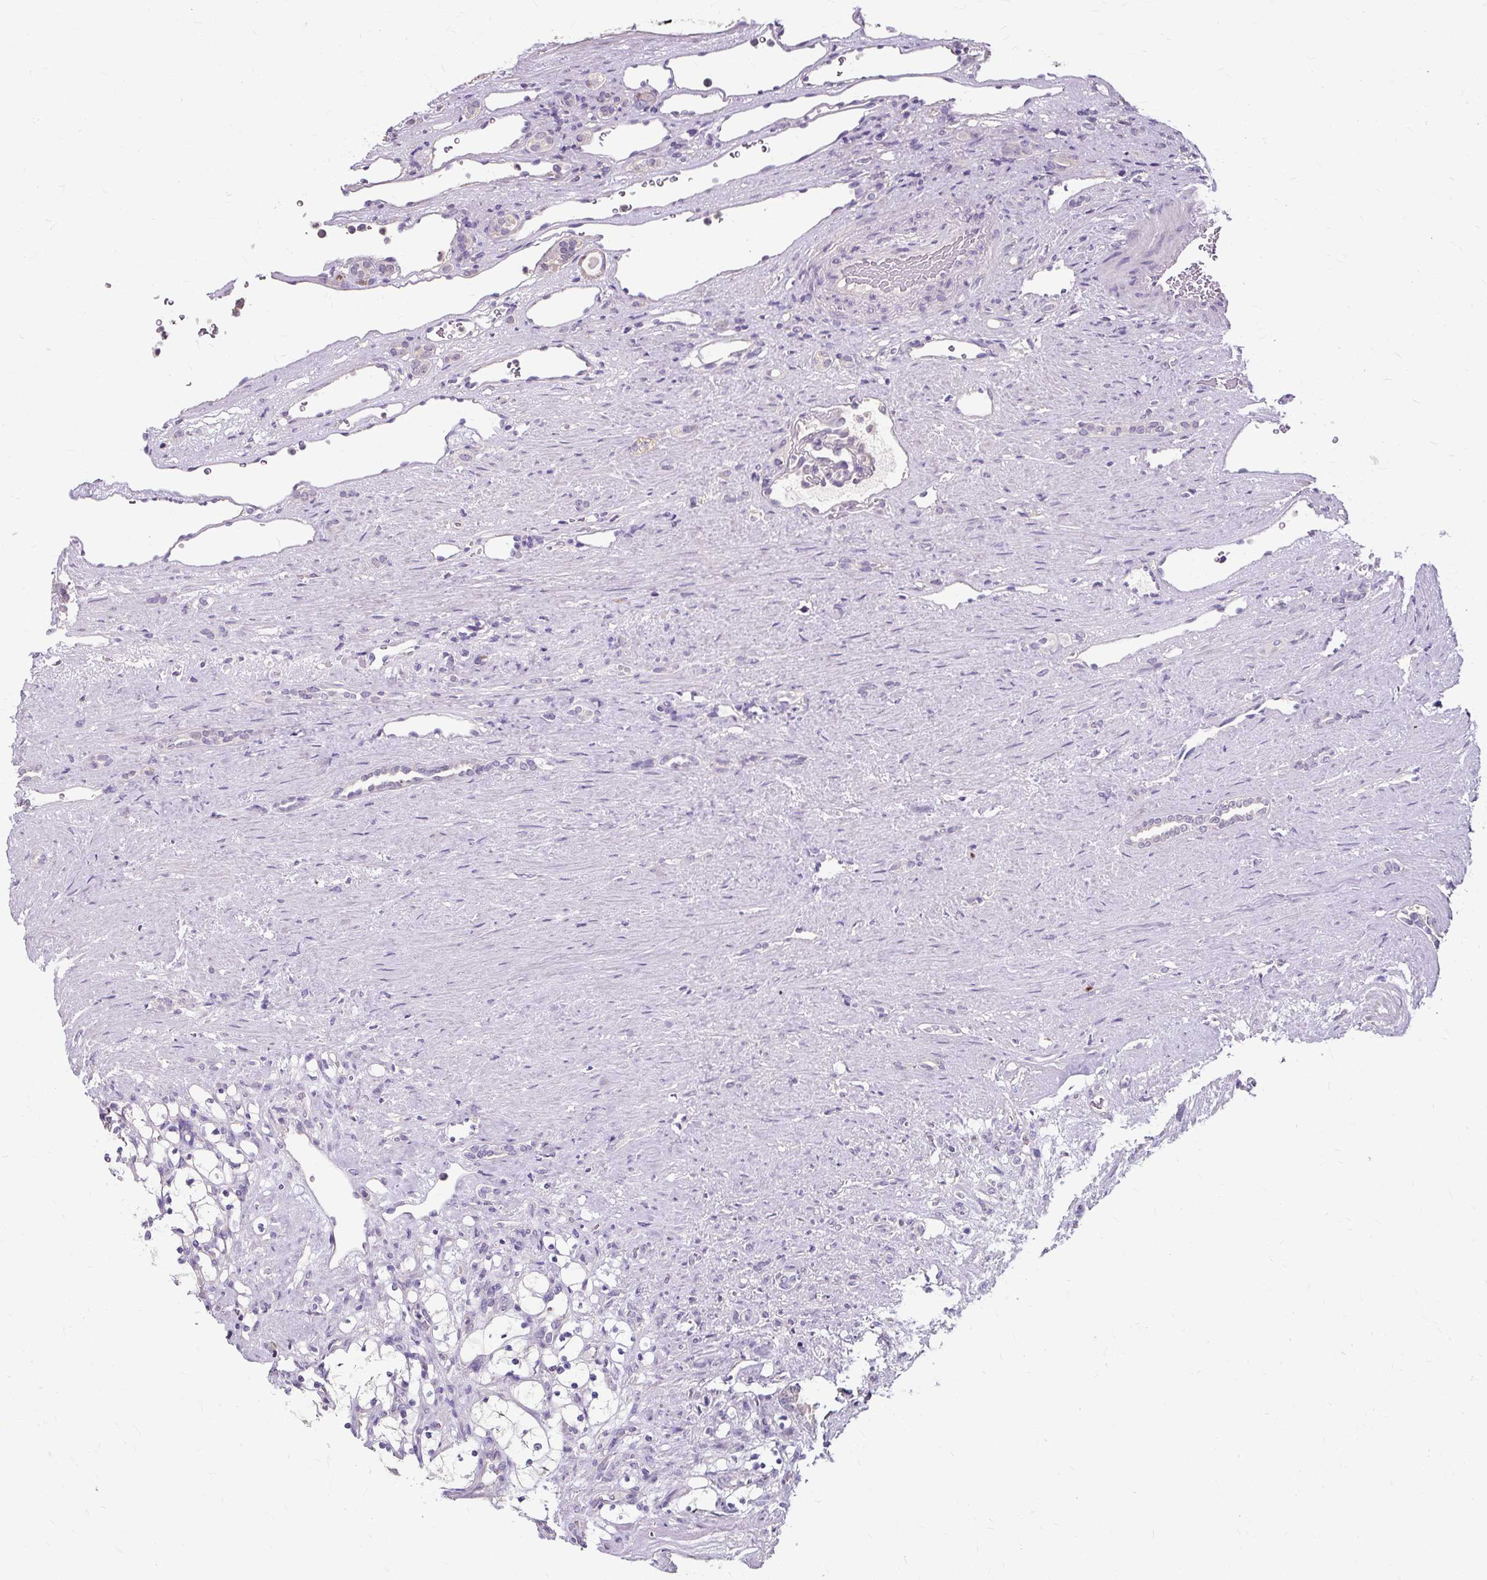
{"staining": {"intensity": "negative", "quantity": "none", "location": "none"}, "tissue": "renal cancer", "cell_type": "Tumor cells", "image_type": "cancer", "snomed": [{"axis": "morphology", "description": "Adenocarcinoma, NOS"}, {"axis": "topography", "description": "Kidney"}], "caption": "Immunohistochemistry of human renal adenocarcinoma demonstrates no positivity in tumor cells.", "gene": "KLHL24", "patient": {"sex": "female", "age": 69}}